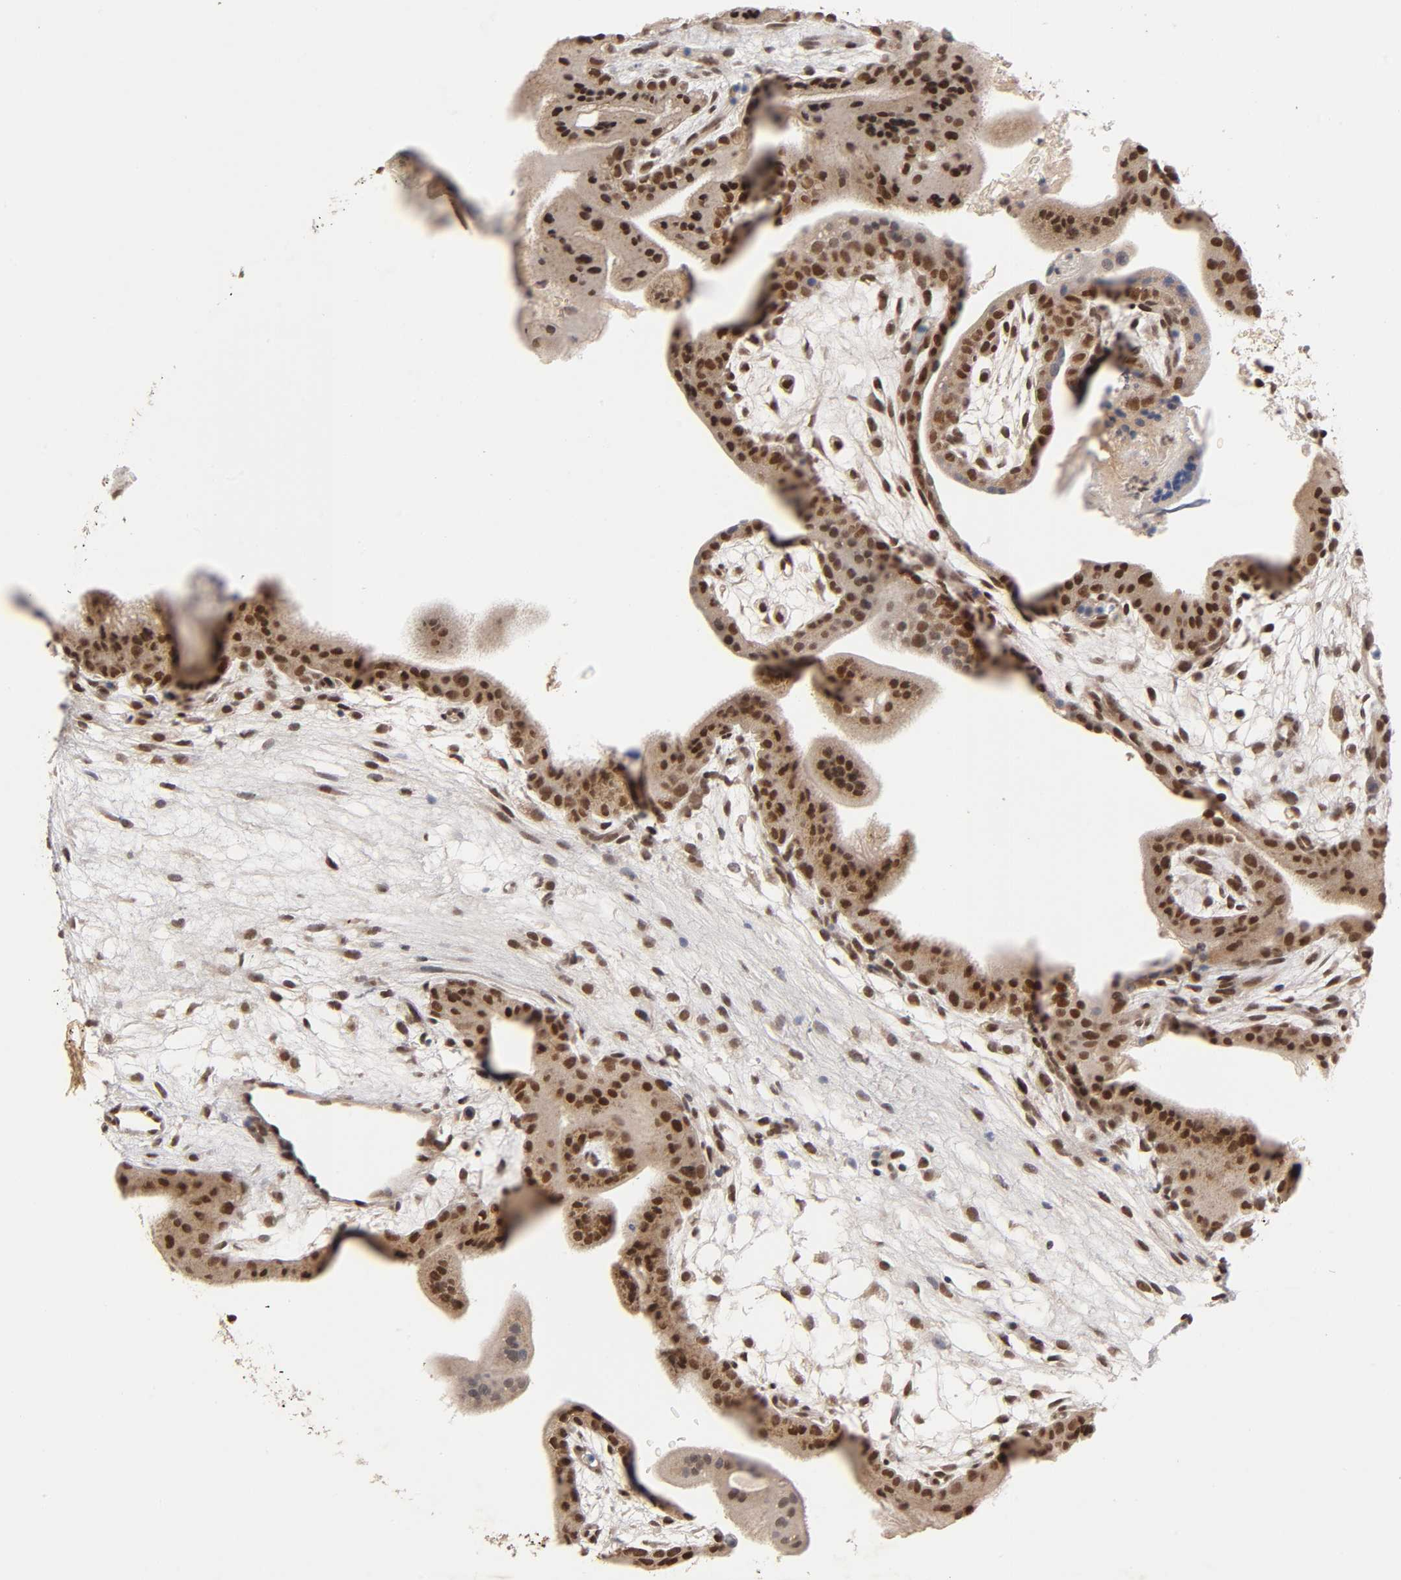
{"staining": {"intensity": "strong", "quantity": ">75%", "location": "cytoplasmic/membranous,nuclear"}, "tissue": "placenta", "cell_type": "Trophoblastic cells", "image_type": "normal", "snomed": [{"axis": "morphology", "description": "Normal tissue, NOS"}, {"axis": "topography", "description": "Placenta"}], "caption": "Immunohistochemistry (IHC) (DAB (3,3'-diaminobenzidine)) staining of unremarkable human placenta shows strong cytoplasmic/membranous,nuclear protein expression in about >75% of trophoblastic cells.", "gene": "EP300", "patient": {"sex": "female", "age": 35}}